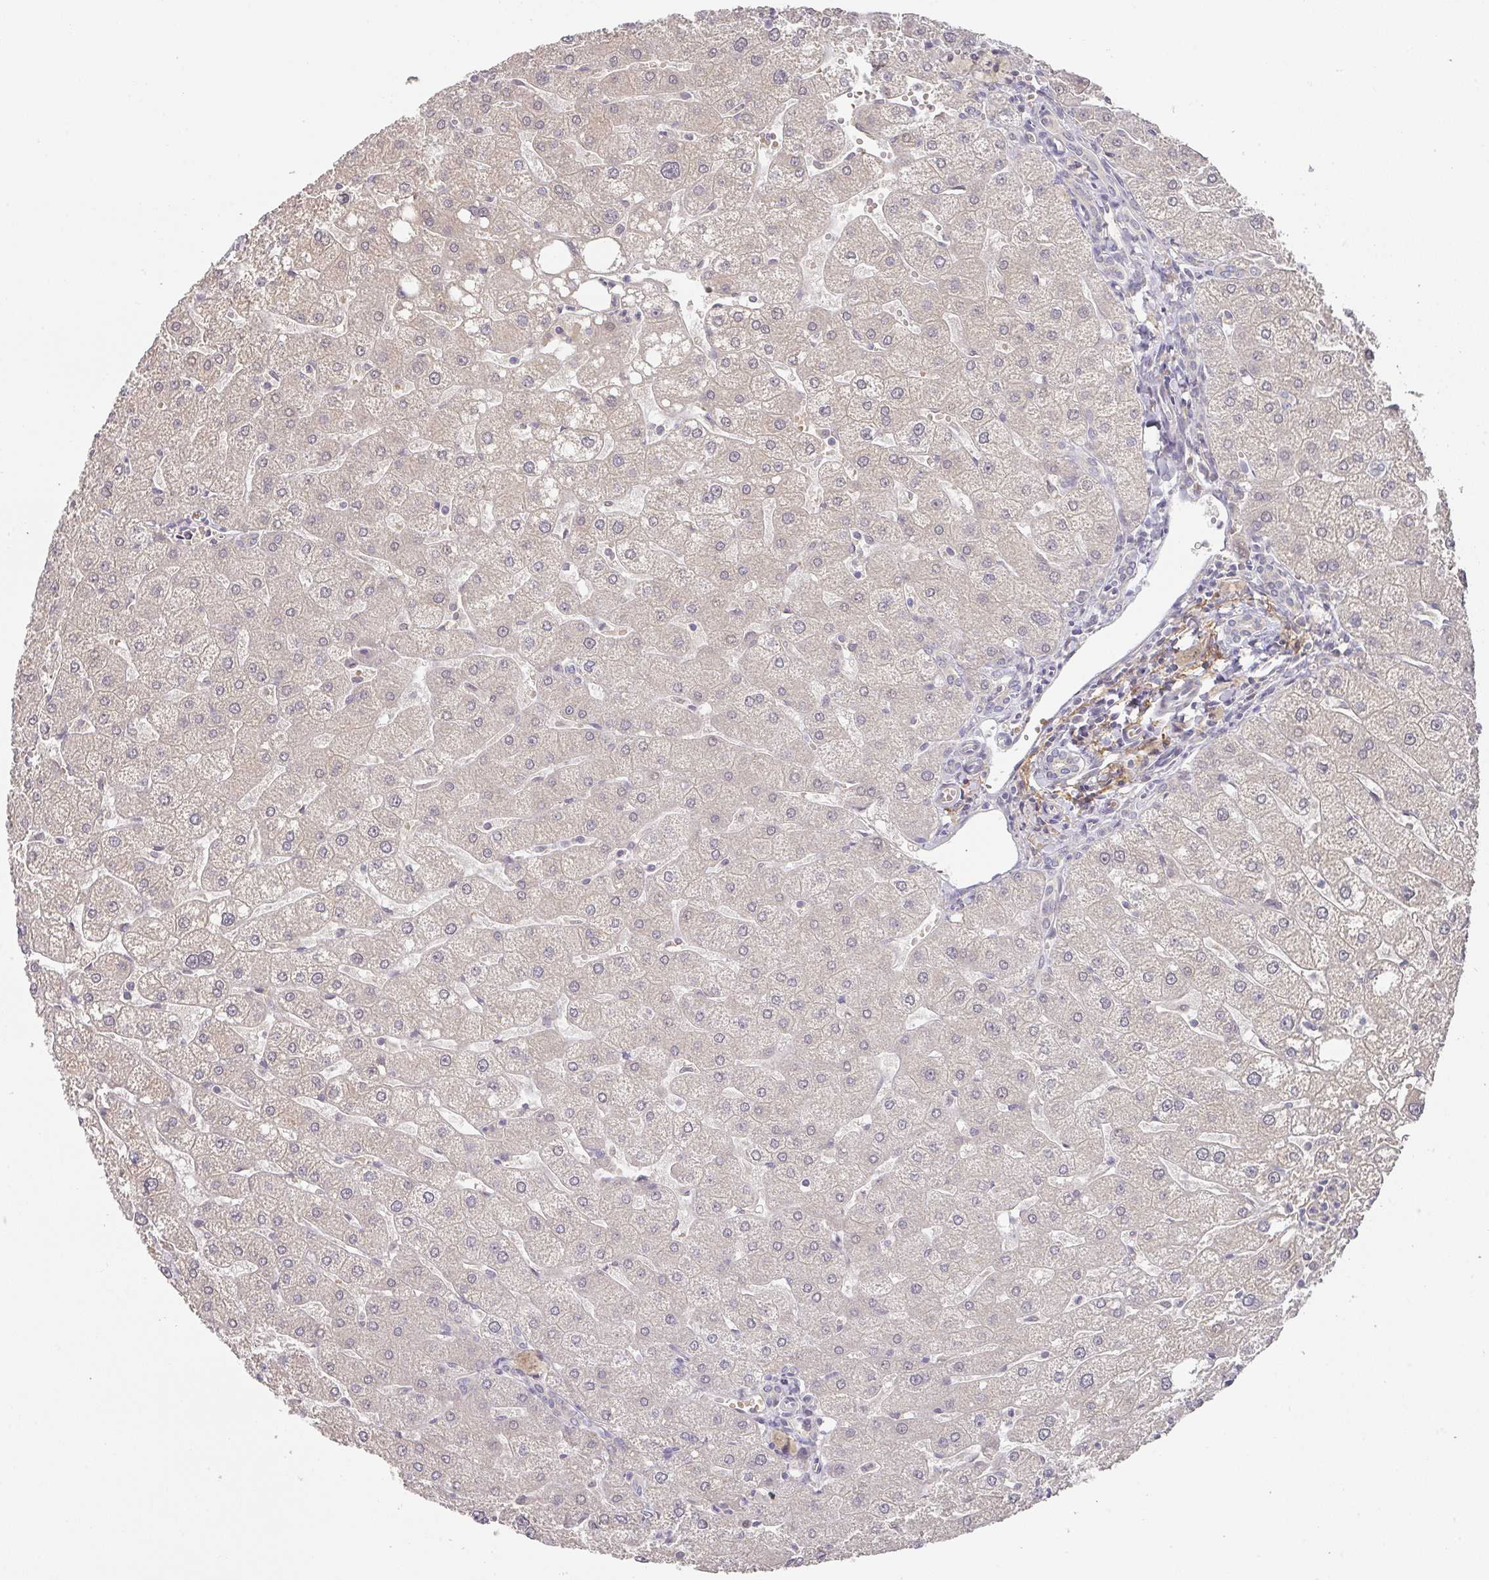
{"staining": {"intensity": "negative", "quantity": "none", "location": "none"}, "tissue": "liver", "cell_type": "Cholangiocytes", "image_type": "normal", "snomed": [{"axis": "morphology", "description": "Normal tissue, NOS"}, {"axis": "topography", "description": "Liver"}], "caption": "High magnification brightfield microscopy of benign liver stained with DAB (brown) and counterstained with hematoxylin (blue): cholangiocytes show no significant staining.", "gene": "FOXN4", "patient": {"sex": "male", "age": 67}}